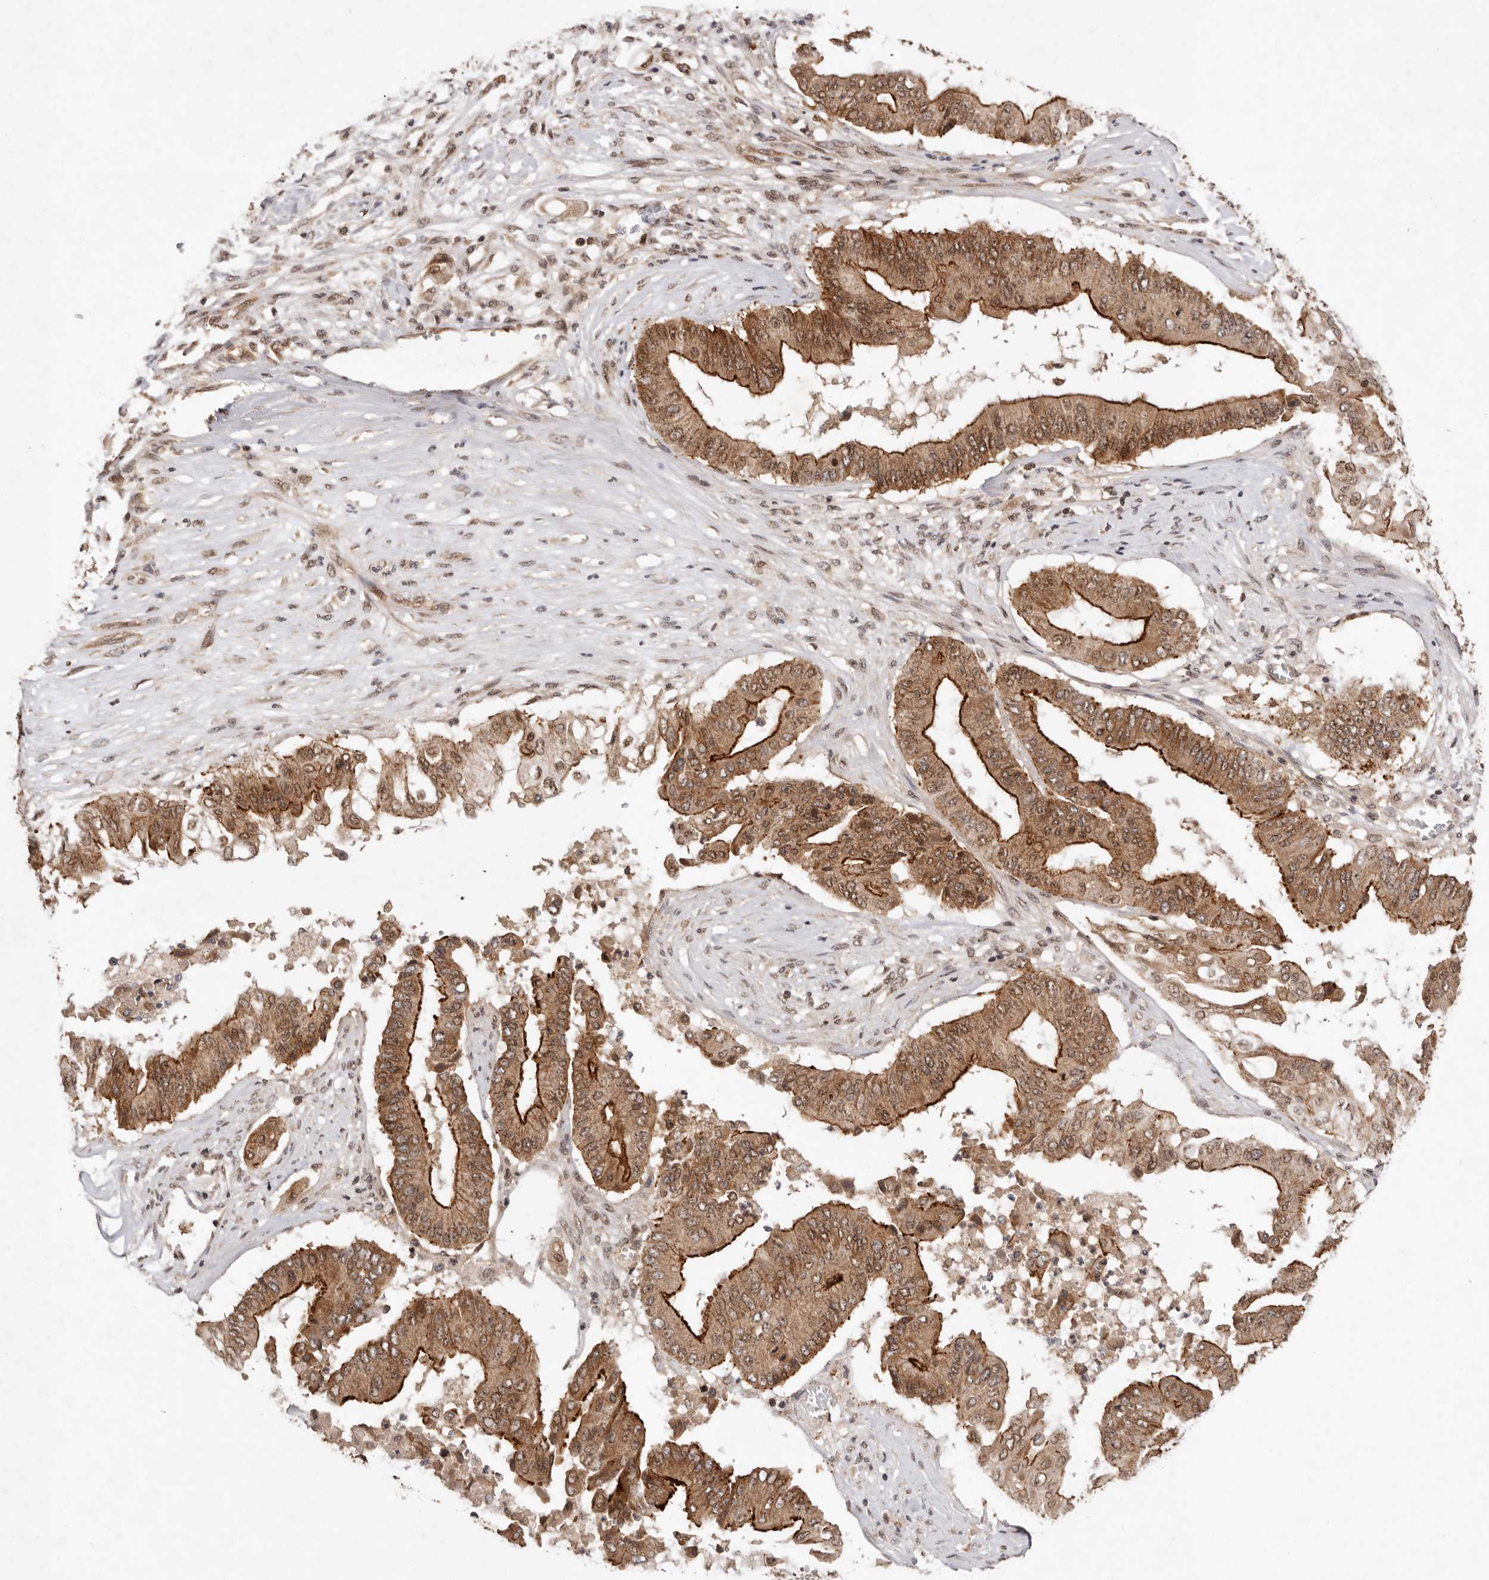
{"staining": {"intensity": "strong", "quantity": ">75%", "location": "cytoplasmic/membranous,nuclear"}, "tissue": "pancreatic cancer", "cell_type": "Tumor cells", "image_type": "cancer", "snomed": [{"axis": "morphology", "description": "Adenocarcinoma, NOS"}, {"axis": "topography", "description": "Pancreas"}], "caption": "Immunohistochemistry micrograph of neoplastic tissue: pancreatic adenocarcinoma stained using IHC demonstrates high levels of strong protein expression localized specifically in the cytoplasmic/membranous and nuclear of tumor cells, appearing as a cytoplasmic/membranous and nuclear brown color.", "gene": "TARS2", "patient": {"sex": "female", "age": 77}}